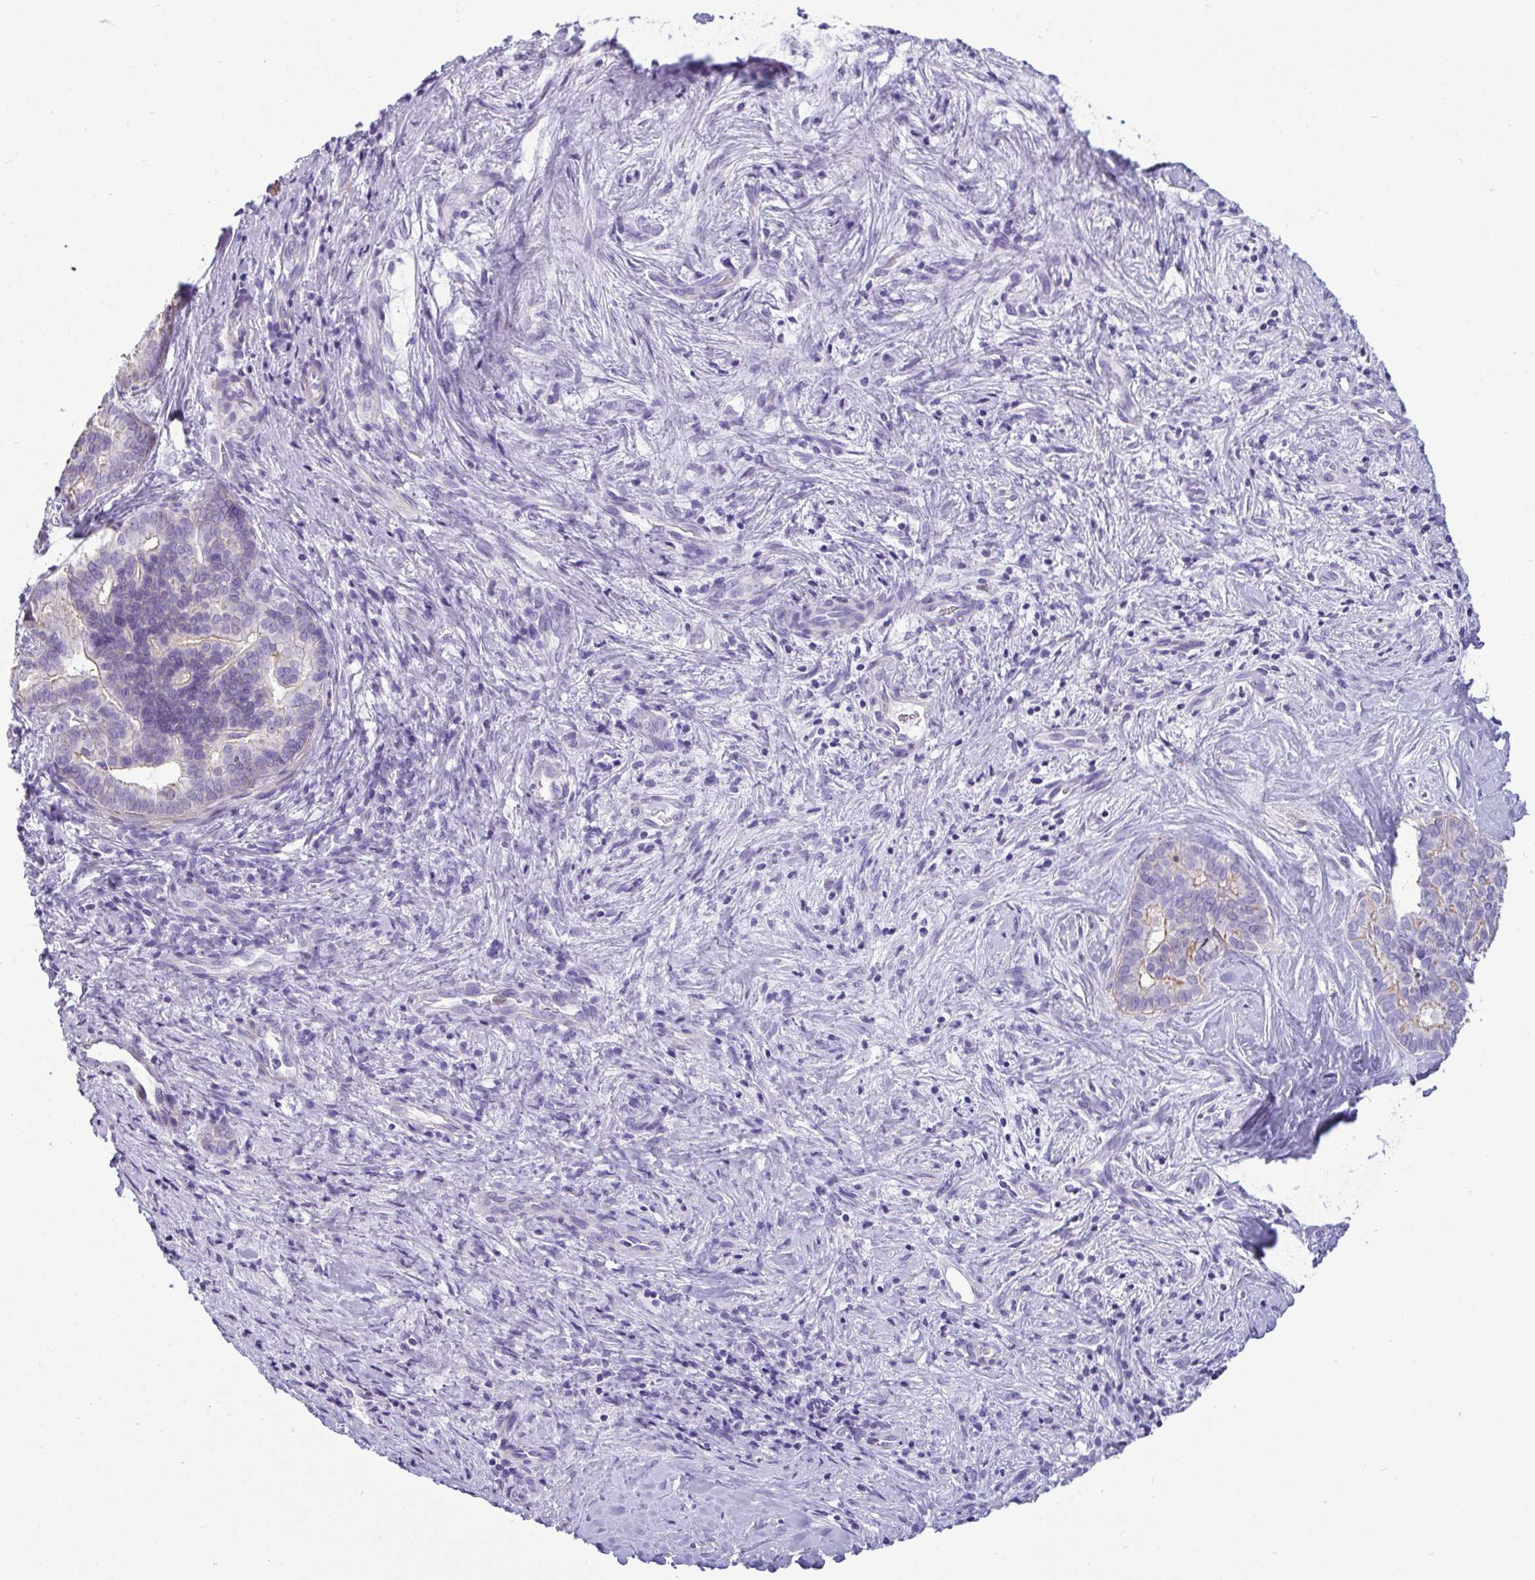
{"staining": {"intensity": "moderate", "quantity": "25%-75%", "location": "cytoplasmic/membranous"}, "tissue": "liver cancer", "cell_type": "Tumor cells", "image_type": "cancer", "snomed": [{"axis": "morphology", "description": "Cholangiocarcinoma"}, {"axis": "topography", "description": "Liver"}], "caption": "Approximately 25%-75% of tumor cells in human liver cancer display moderate cytoplasmic/membranous protein expression as visualized by brown immunohistochemical staining.", "gene": "SUZ12", "patient": {"sex": "female", "age": 64}}